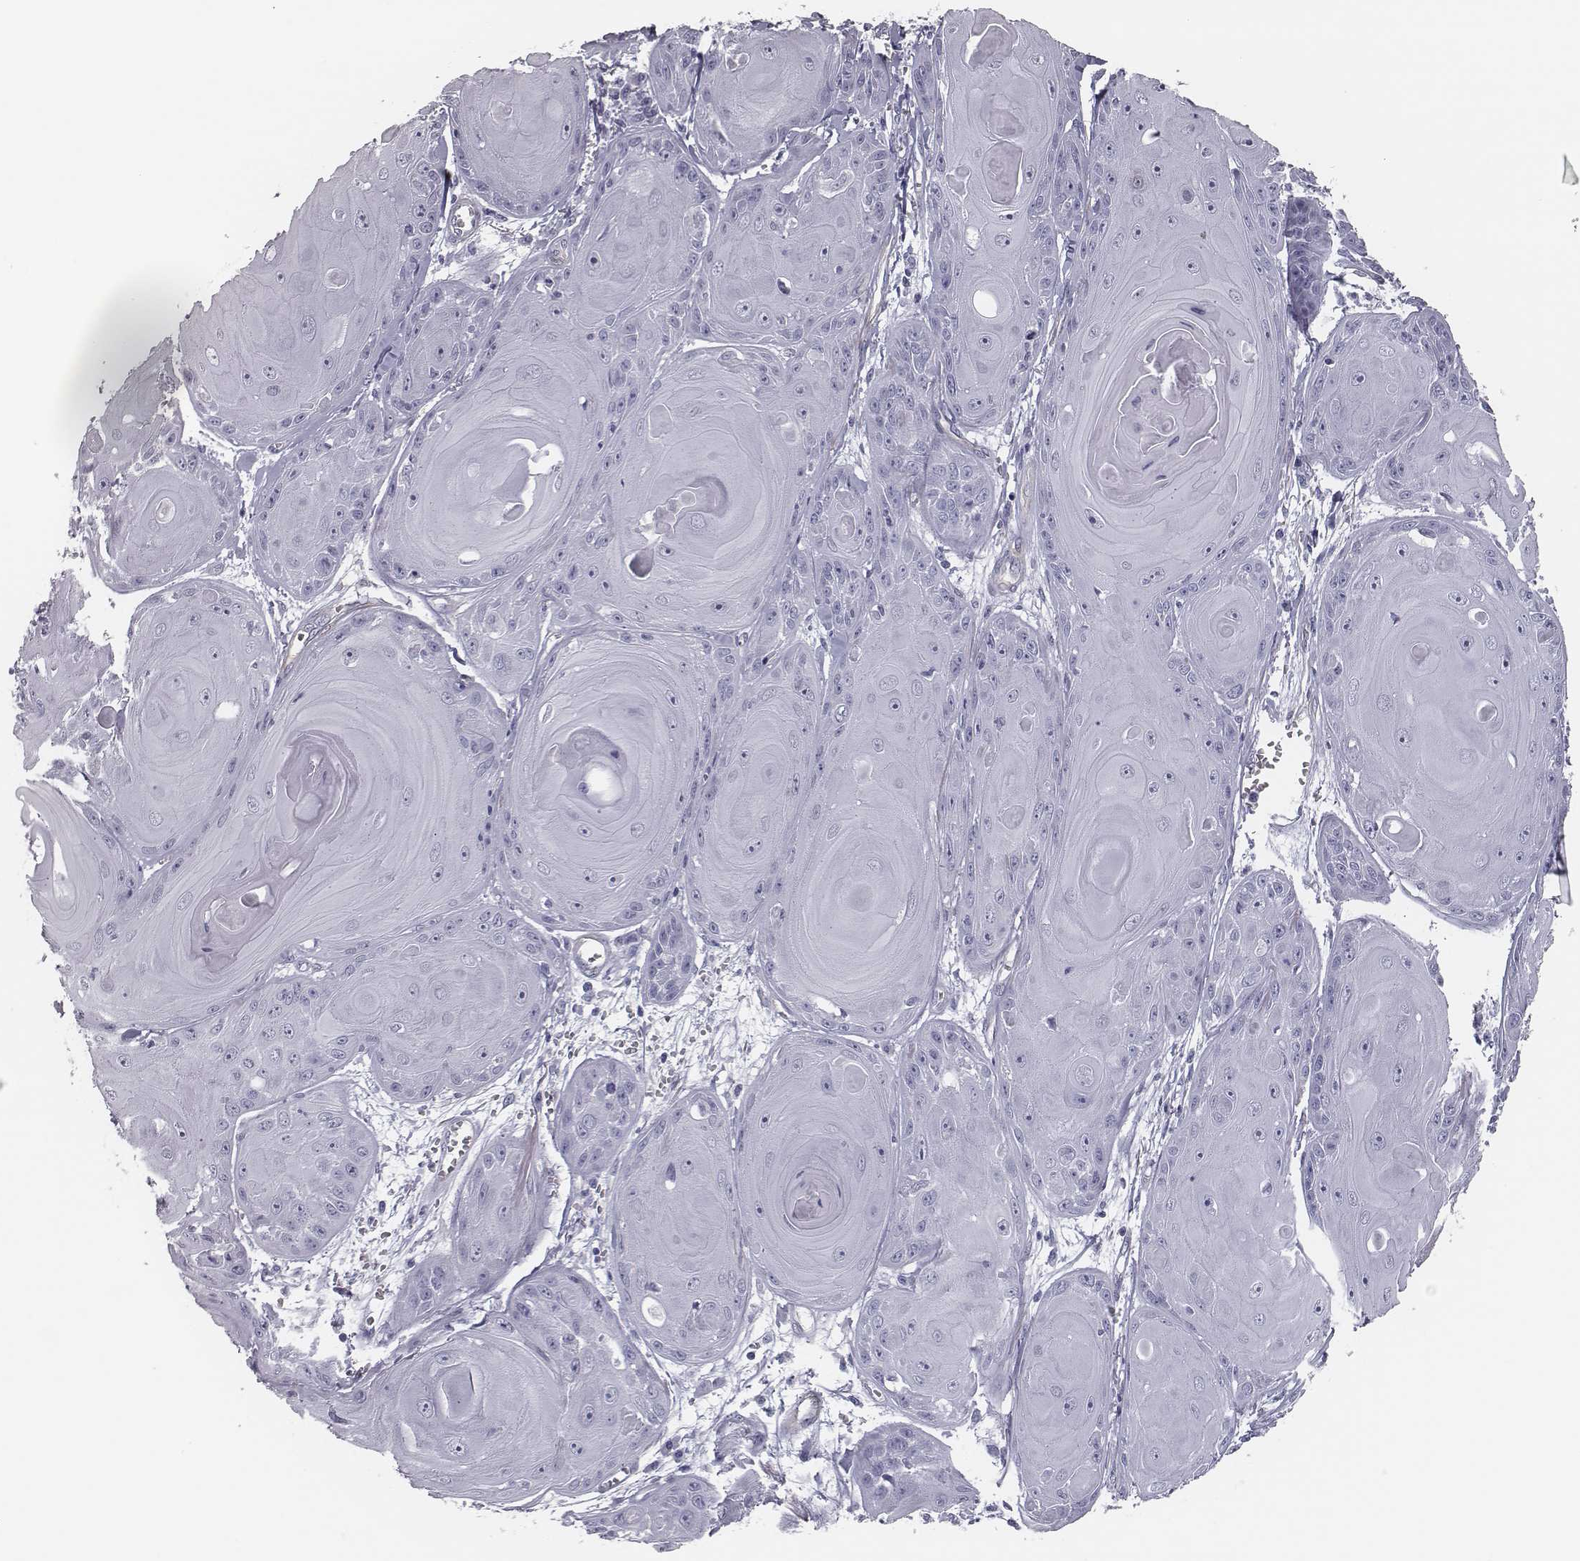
{"staining": {"intensity": "negative", "quantity": "none", "location": "none"}, "tissue": "skin cancer", "cell_type": "Tumor cells", "image_type": "cancer", "snomed": [{"axis": "morphology", "description": "Squamous cell carcinoma, NOS"}, {"axis": "topography", "description": "Skin"}, {"axis": "topography", "description": "Vulva"}], "caption": "DAB immunohistochemical staining of skin cancer (squamous cell carcinoma) reveals no significant expression in tumor cells.", "gene": "ISYNA1", "patient": {"sex": "female", "age": 85}}